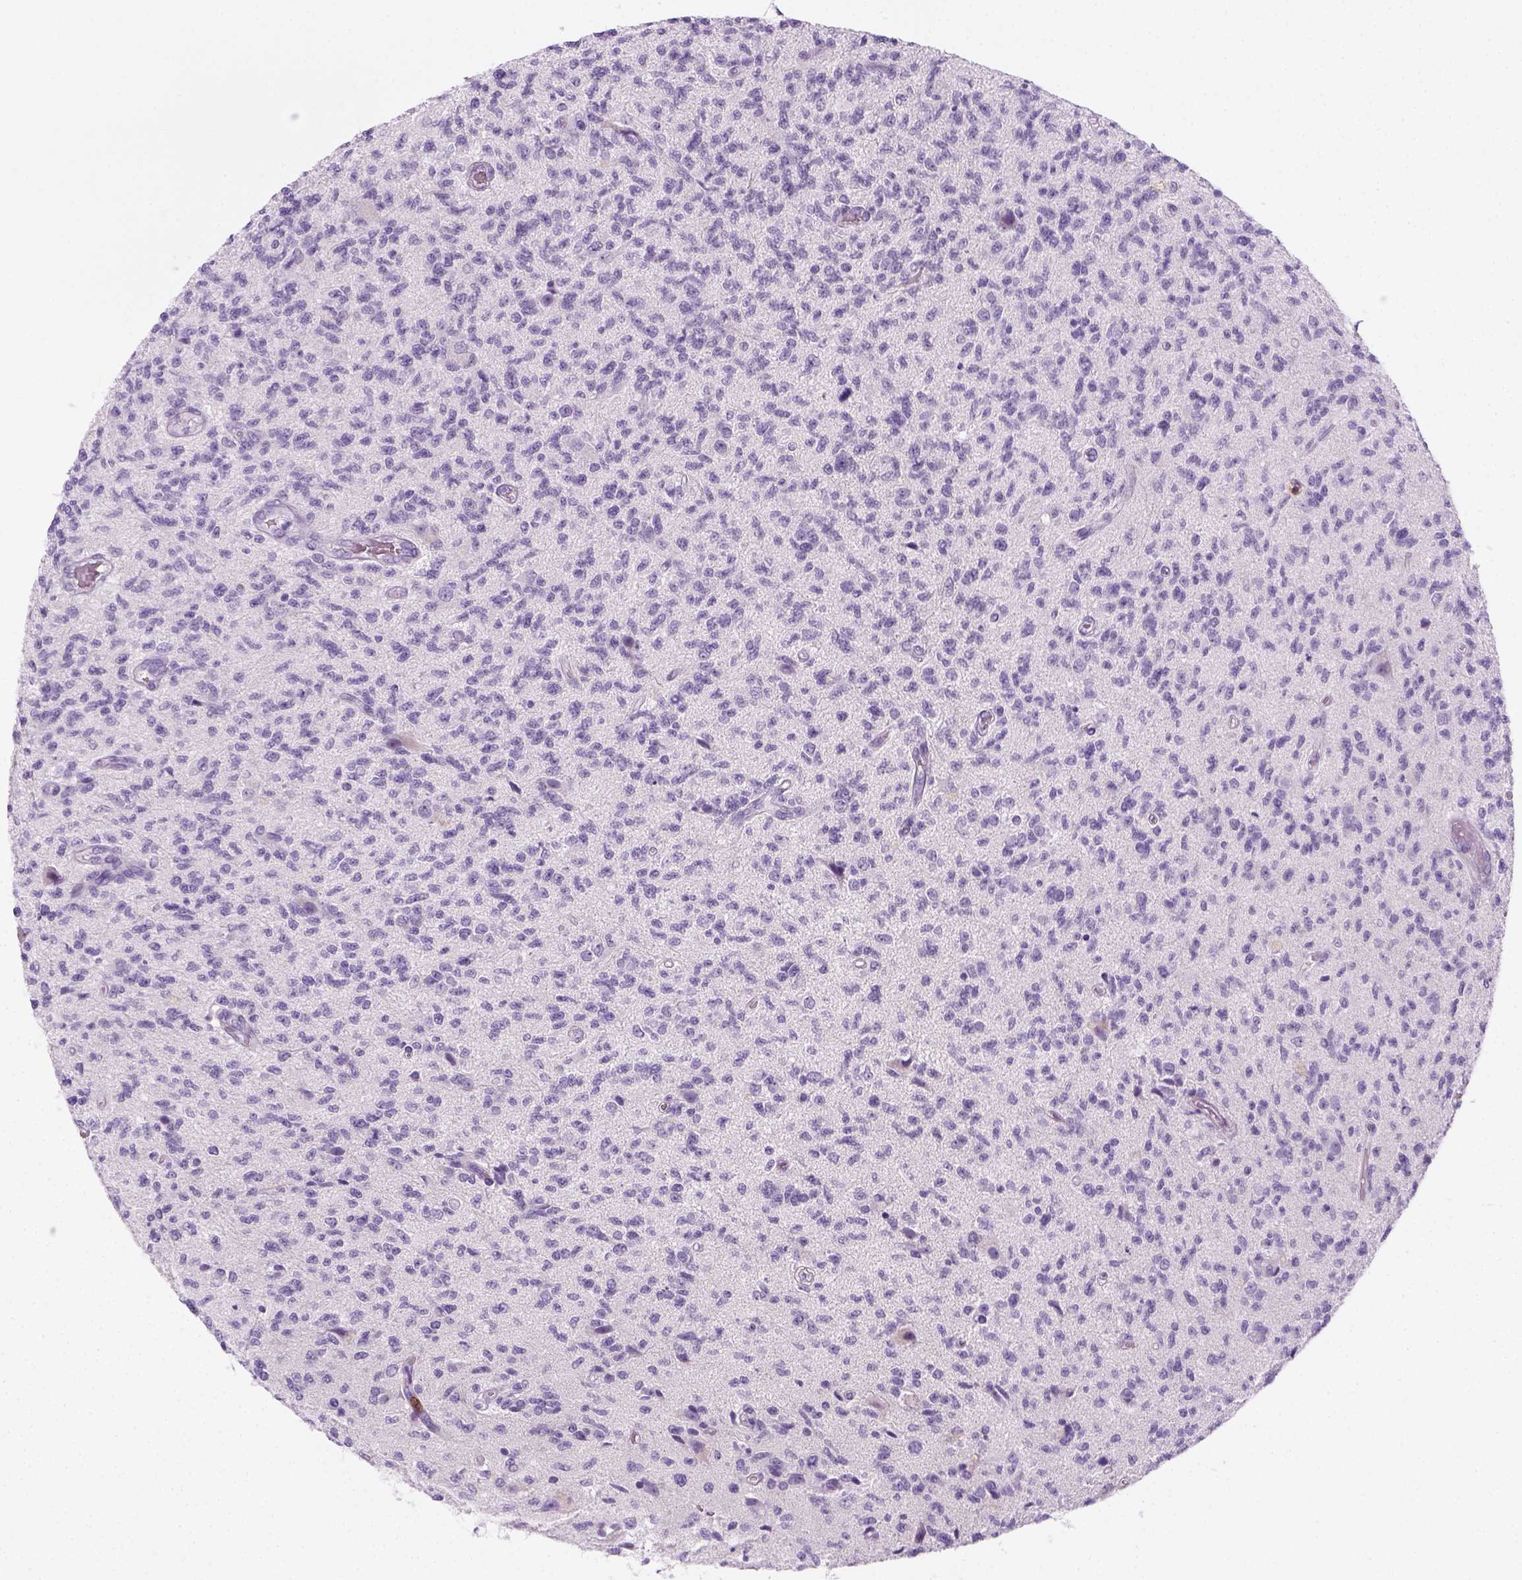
{"staining": {"intensity": "negative", "quantity": "none", "location": "none"}, "tissue": "glioma", "cell_type": "Tumor cells", "image_type": "cancer", "snomed": [{"axis": "morphology", "description": "Glioma, malignant, High grade"}, {"axis": "topography", "description": "Brain"}], "caption": "Tumor cells show no significant protein positivity in malignant high-grade glioma.", "gene": "AQP3", "patient": {"sex": "male", "age": 56}}